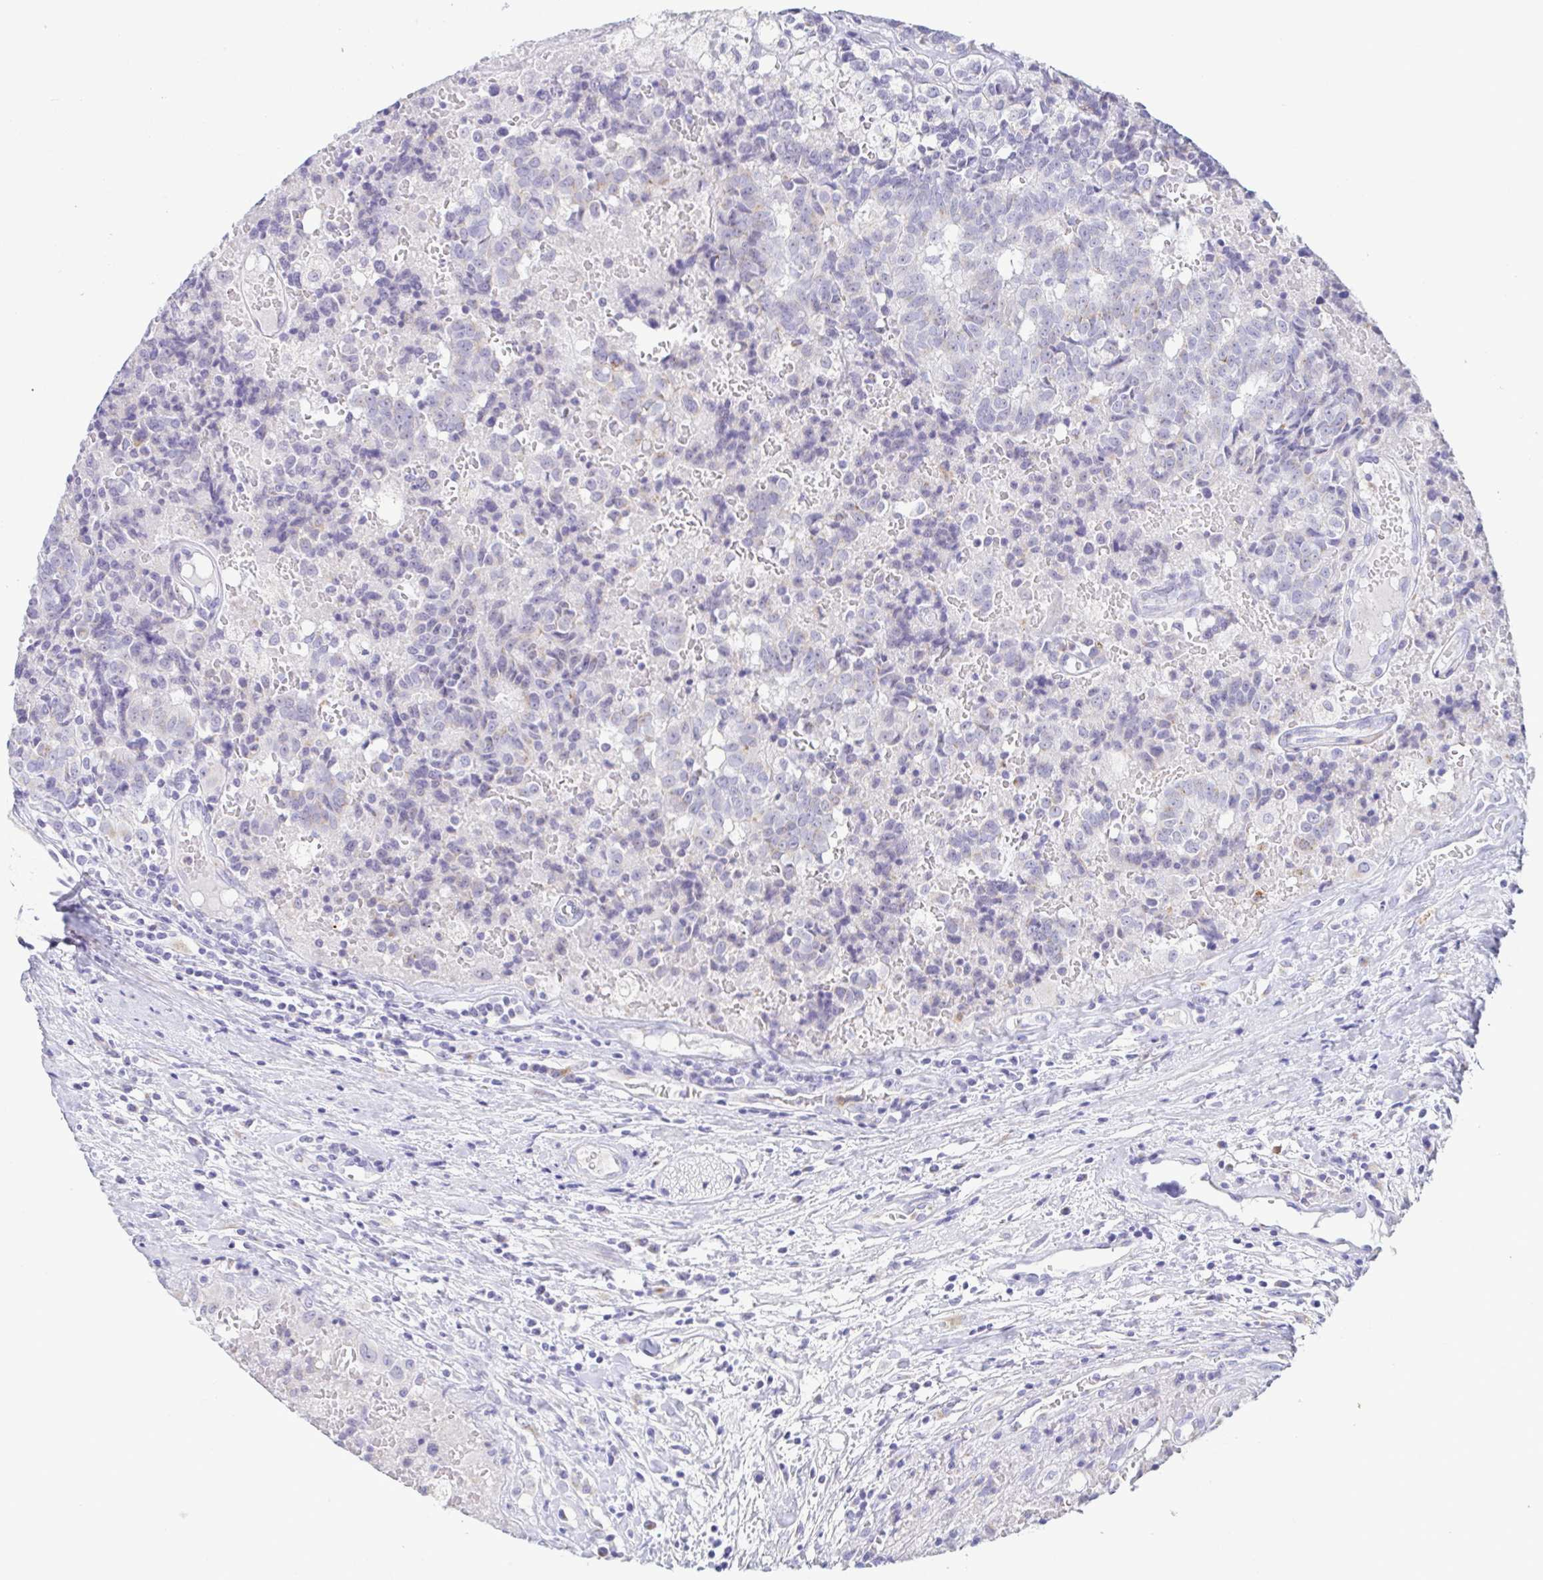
{"staining": {"intensity": "negative", "quantity": "none", "location": "none"}, "tissue": "prostate cancer", "cell_type": "Tumor cells", "image_type": "cancer", "snomed": [{"axis": "morphology", "description": "Adenocarcinoma, High grade"}, {"axis": "topography", "description": "Prostate and seminal vesicle, NOS"}], "caption": "Micrograph shows no significant protein positivity in tumor cells of prostate cancer.", "gene": "AZU1", "patient": {"sex": "male", "age": 60}}